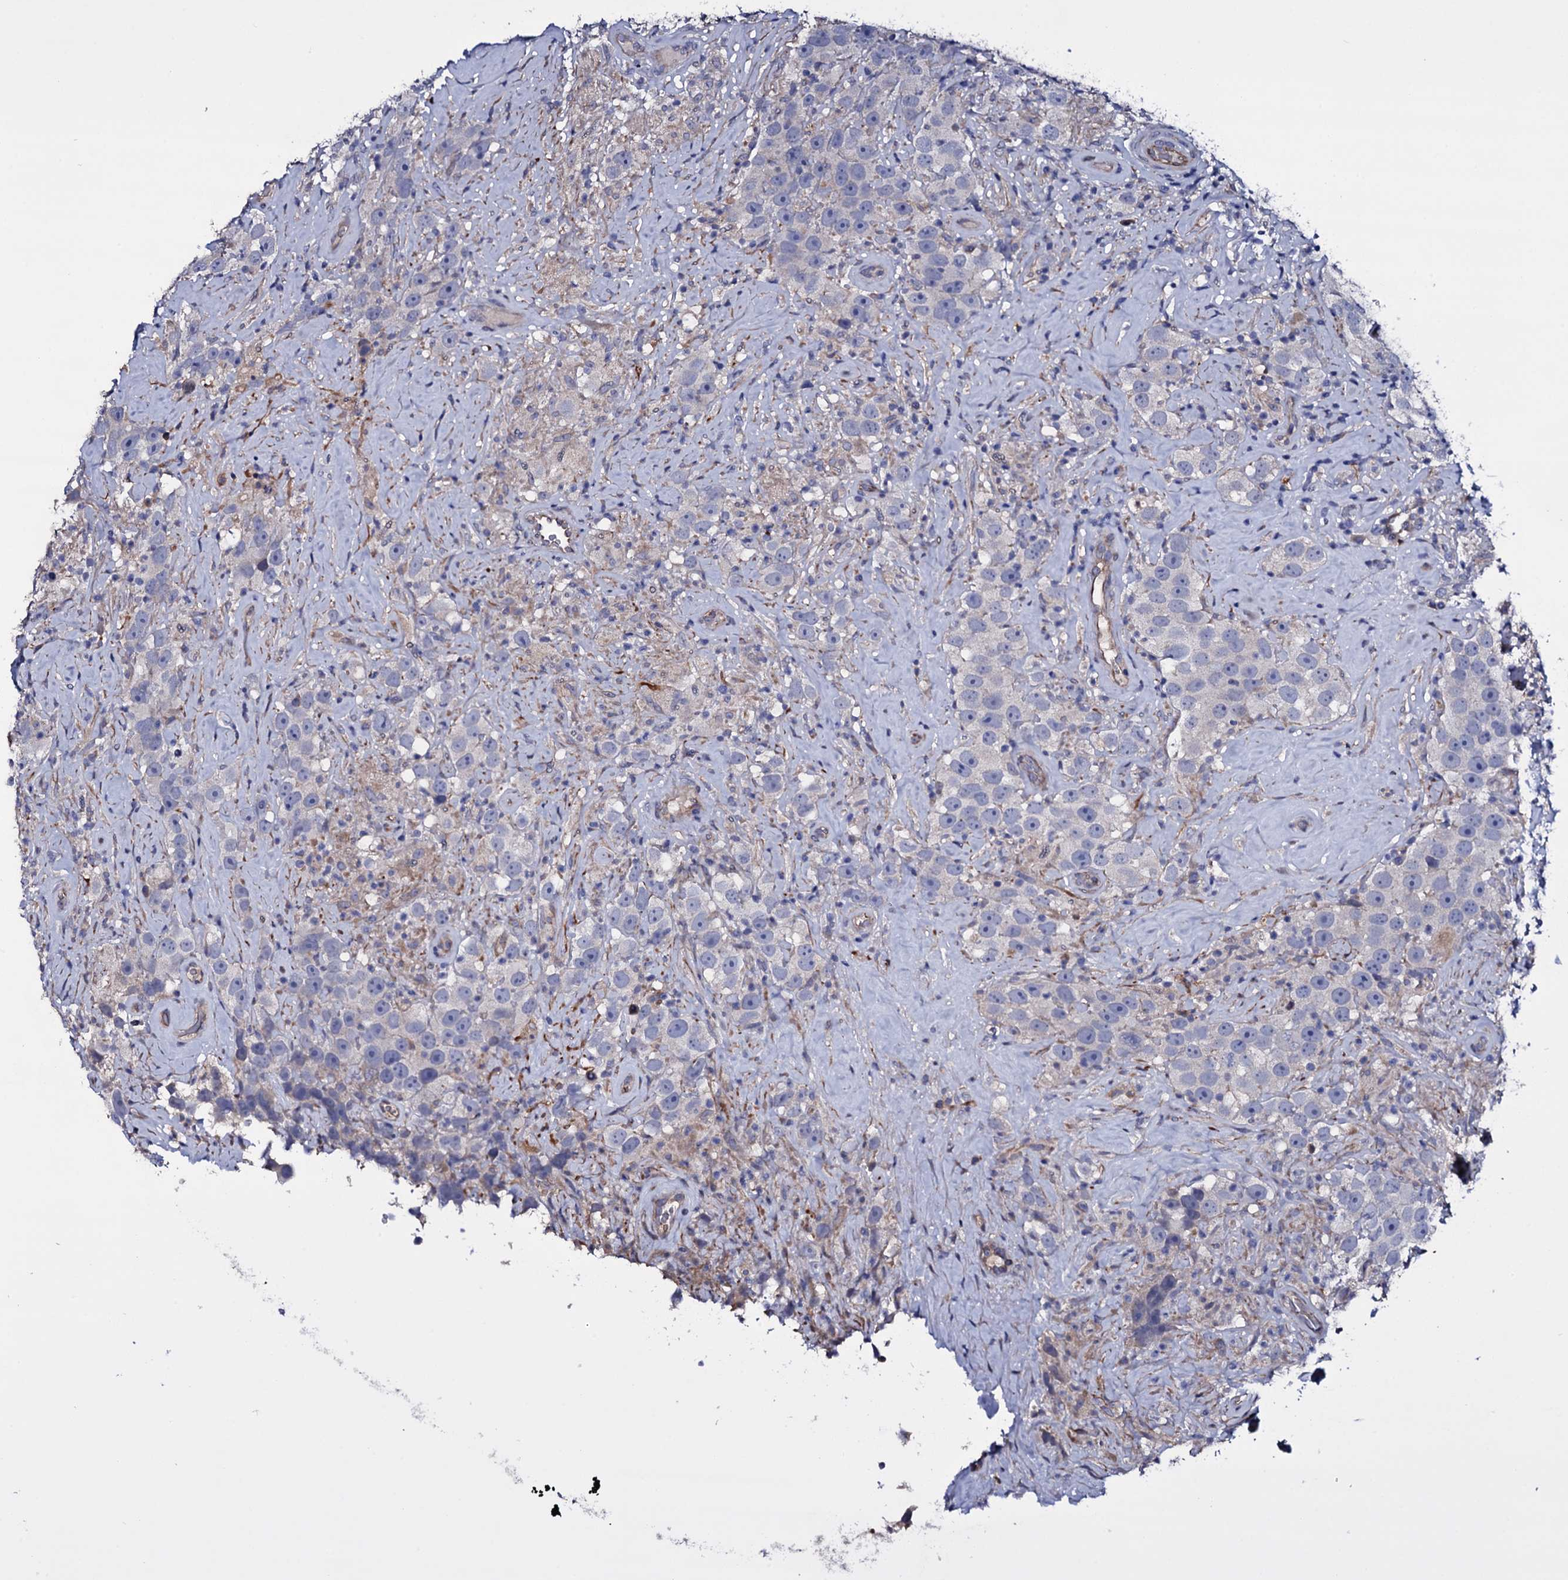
{"staining": {"intensity": "negative", "quantity": "none", "location": "none"}, "tissue": "testis cancer", "cell_type": "Tumor cells", "image_type": "cancer", "snomed": [{"axis": "morphology", "description": "Seminoma, NOS"}, {"axis": "topography", "description": "Testis"}], "caption": "A histopathology image of human seminoma (testis) is negative for staining in tumor cells.", "gene": "BCL2L14", "patient": {"sex": "male", "age": 49}}